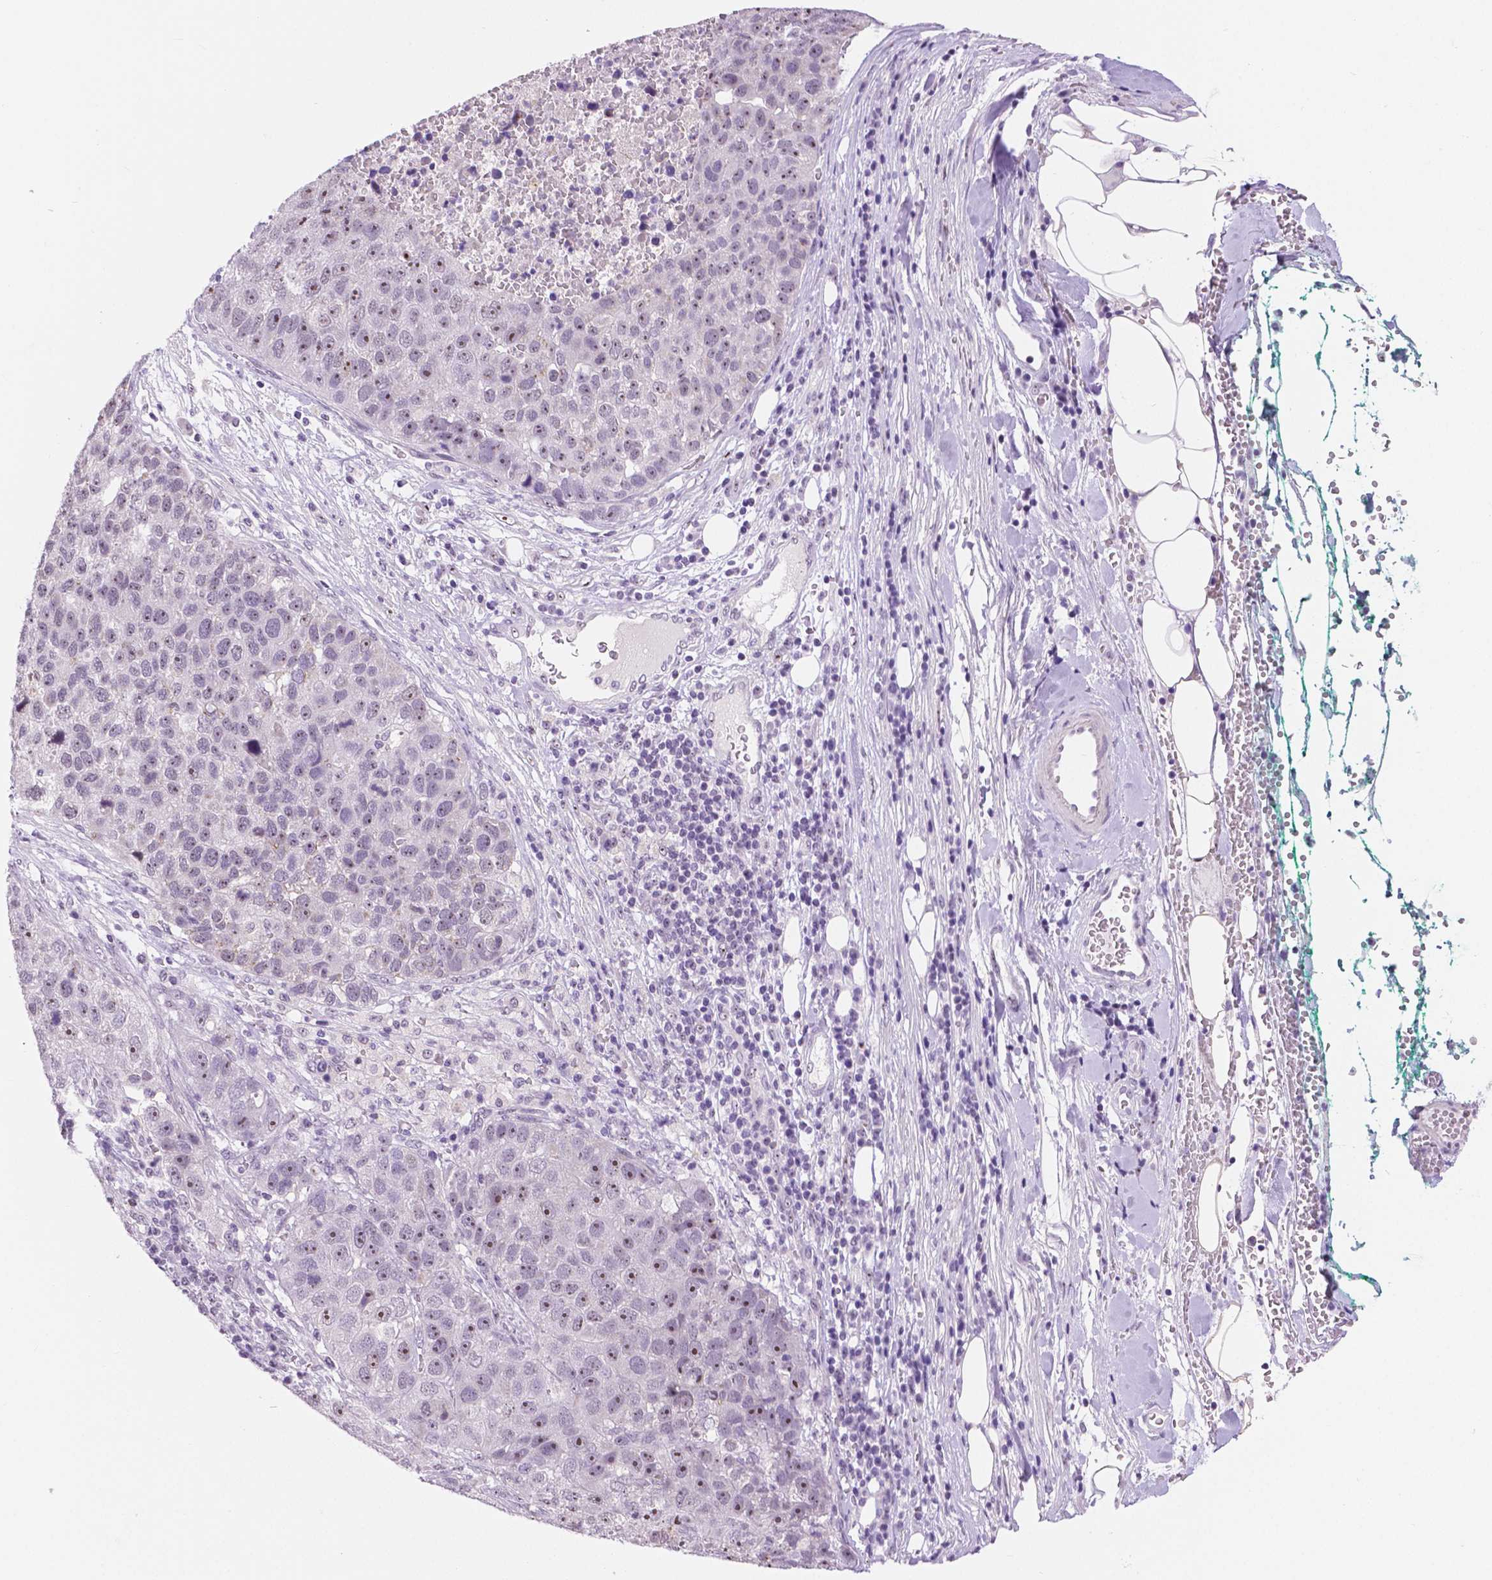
{"staining": {"intensity": "moderate", "quantity": "25%-75%", "location": "nuclear"}, "tissue": "pancreatic cancer", "cell_type": "Tumor cells", "image_type": "cancer", "snomed": [{"axis": "morphology", "description": "Adenocarcinoma, NOS"}, {"axis": "topography", "description": "Pancreas"}], "caption": "Pancreatic cancer stained for a protein (brown) demonstrates moderate nuclear positive expression in about 25%-75% of tumor cells.", "gene": "NHP2", "patient": {"sex": "female", "age": 61}}